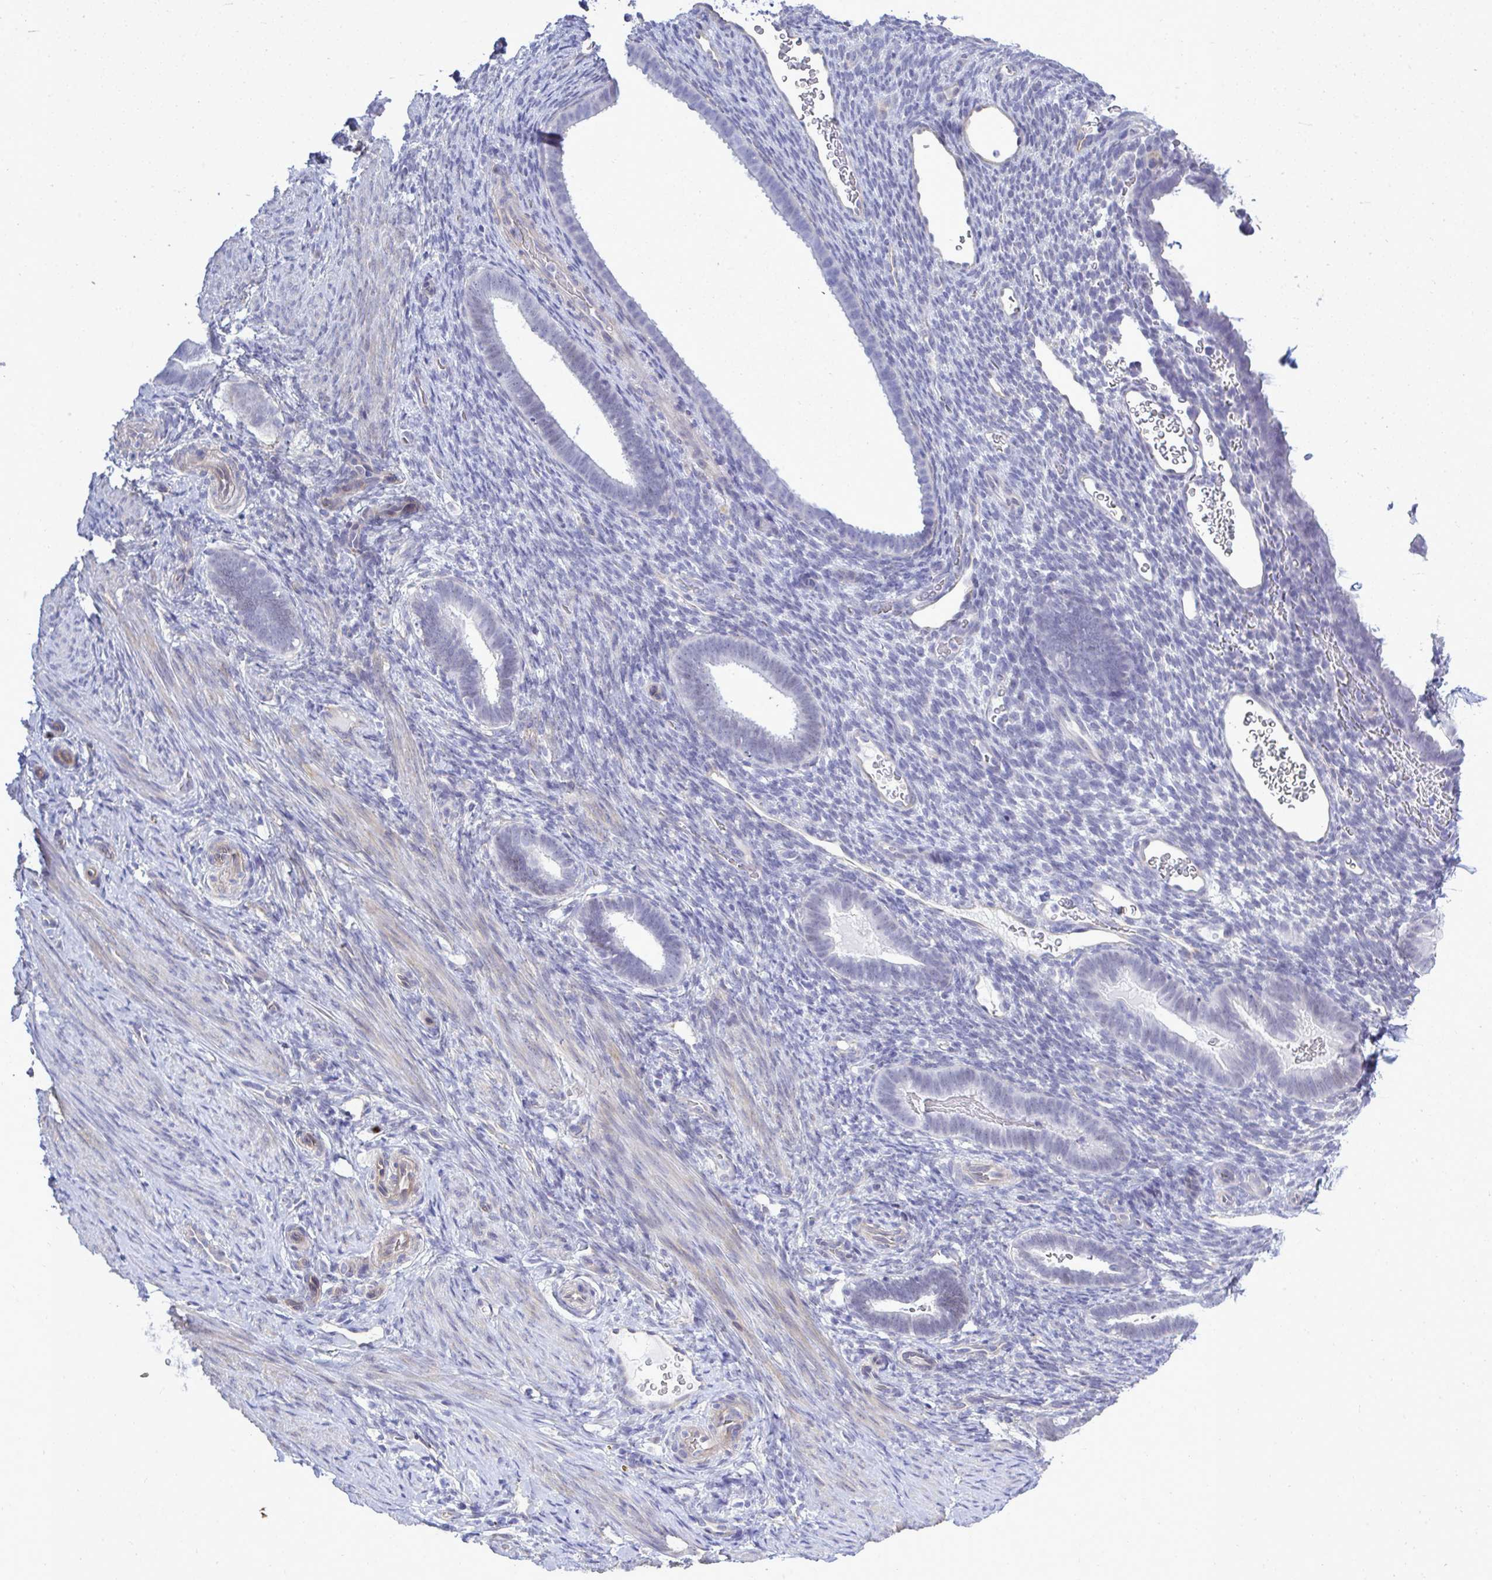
{"staining": {"intensity": "negative", "quantity": "none", "location": "none"}, "tissue": "endometrium", "cell_type": "Cells in endometrial stroma", "image_type": "normal", "snomed": [{"axis": "morphology", "description": "Normal tissue, NOS"}, {"axis": "topography", "description": "Endometrium"}], "caption": "Immunohistochemical staining of benign endometrium demonstrates no significant staining in cells in endometrial stroma. (DAB (3,3'-diaminobenzidine) immunohistochemistry visualized using brightfield microscopy, high magnification).", "gene": "SLC25A51", "patient": {"sex": "female", "age": 34}}